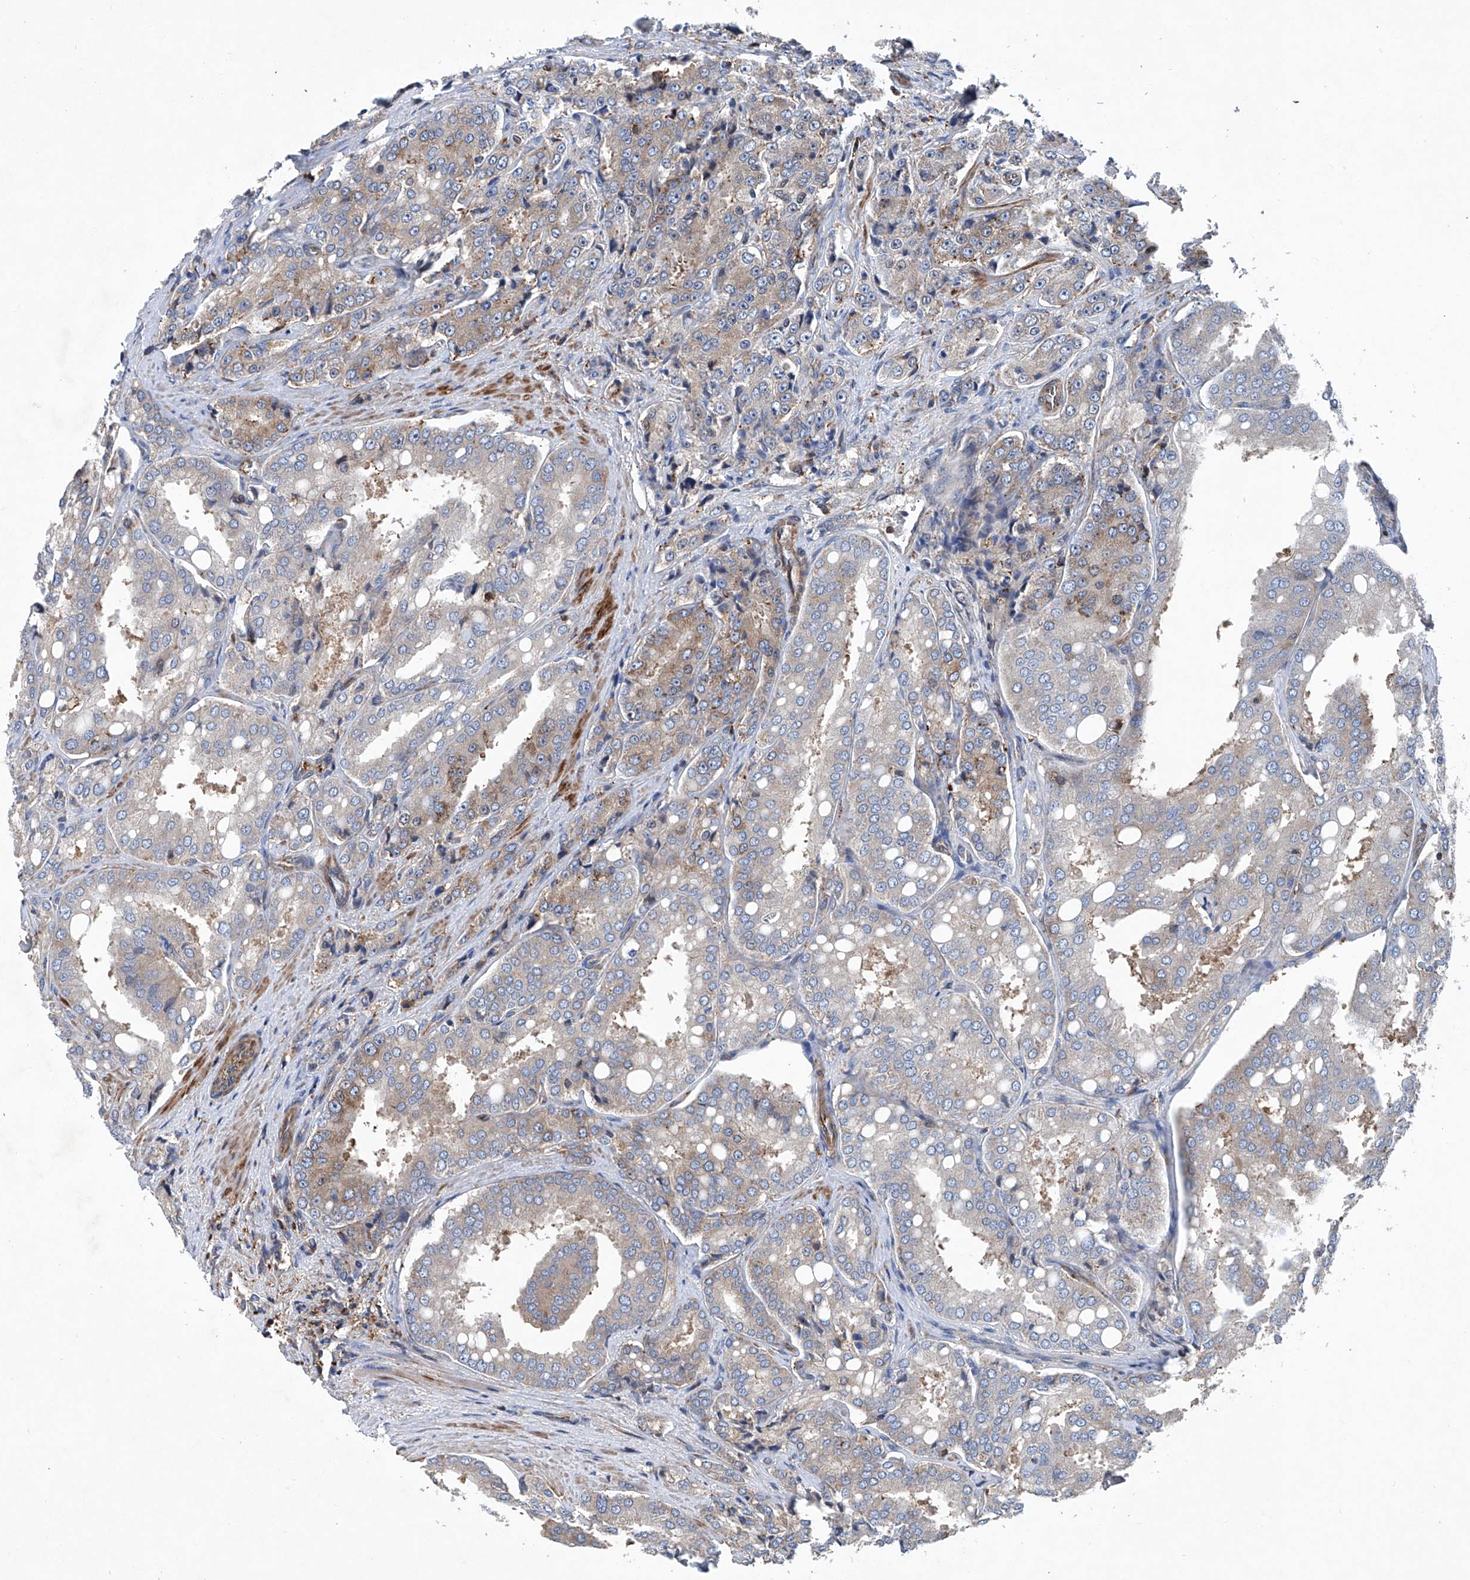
{"staining": {"intensity": "negative", "quantity": "none", "location": "none"}, "tissue": "prostate cancer", "cell_type": "Tumor cells", "image_type": "cancer", "snomed": [{"axis": "morphology", "description": "Adenocarcinoma, High grade"}, {"axis": "topography", "description": "Prostate"}], "caption": "Prostate high-grade adenocarcinoma was stained to show a protein in brown. There is no significant expression in tumor cells.", "gene": "NT5C3A", "patient": {"sex": "male", "age": 50}}